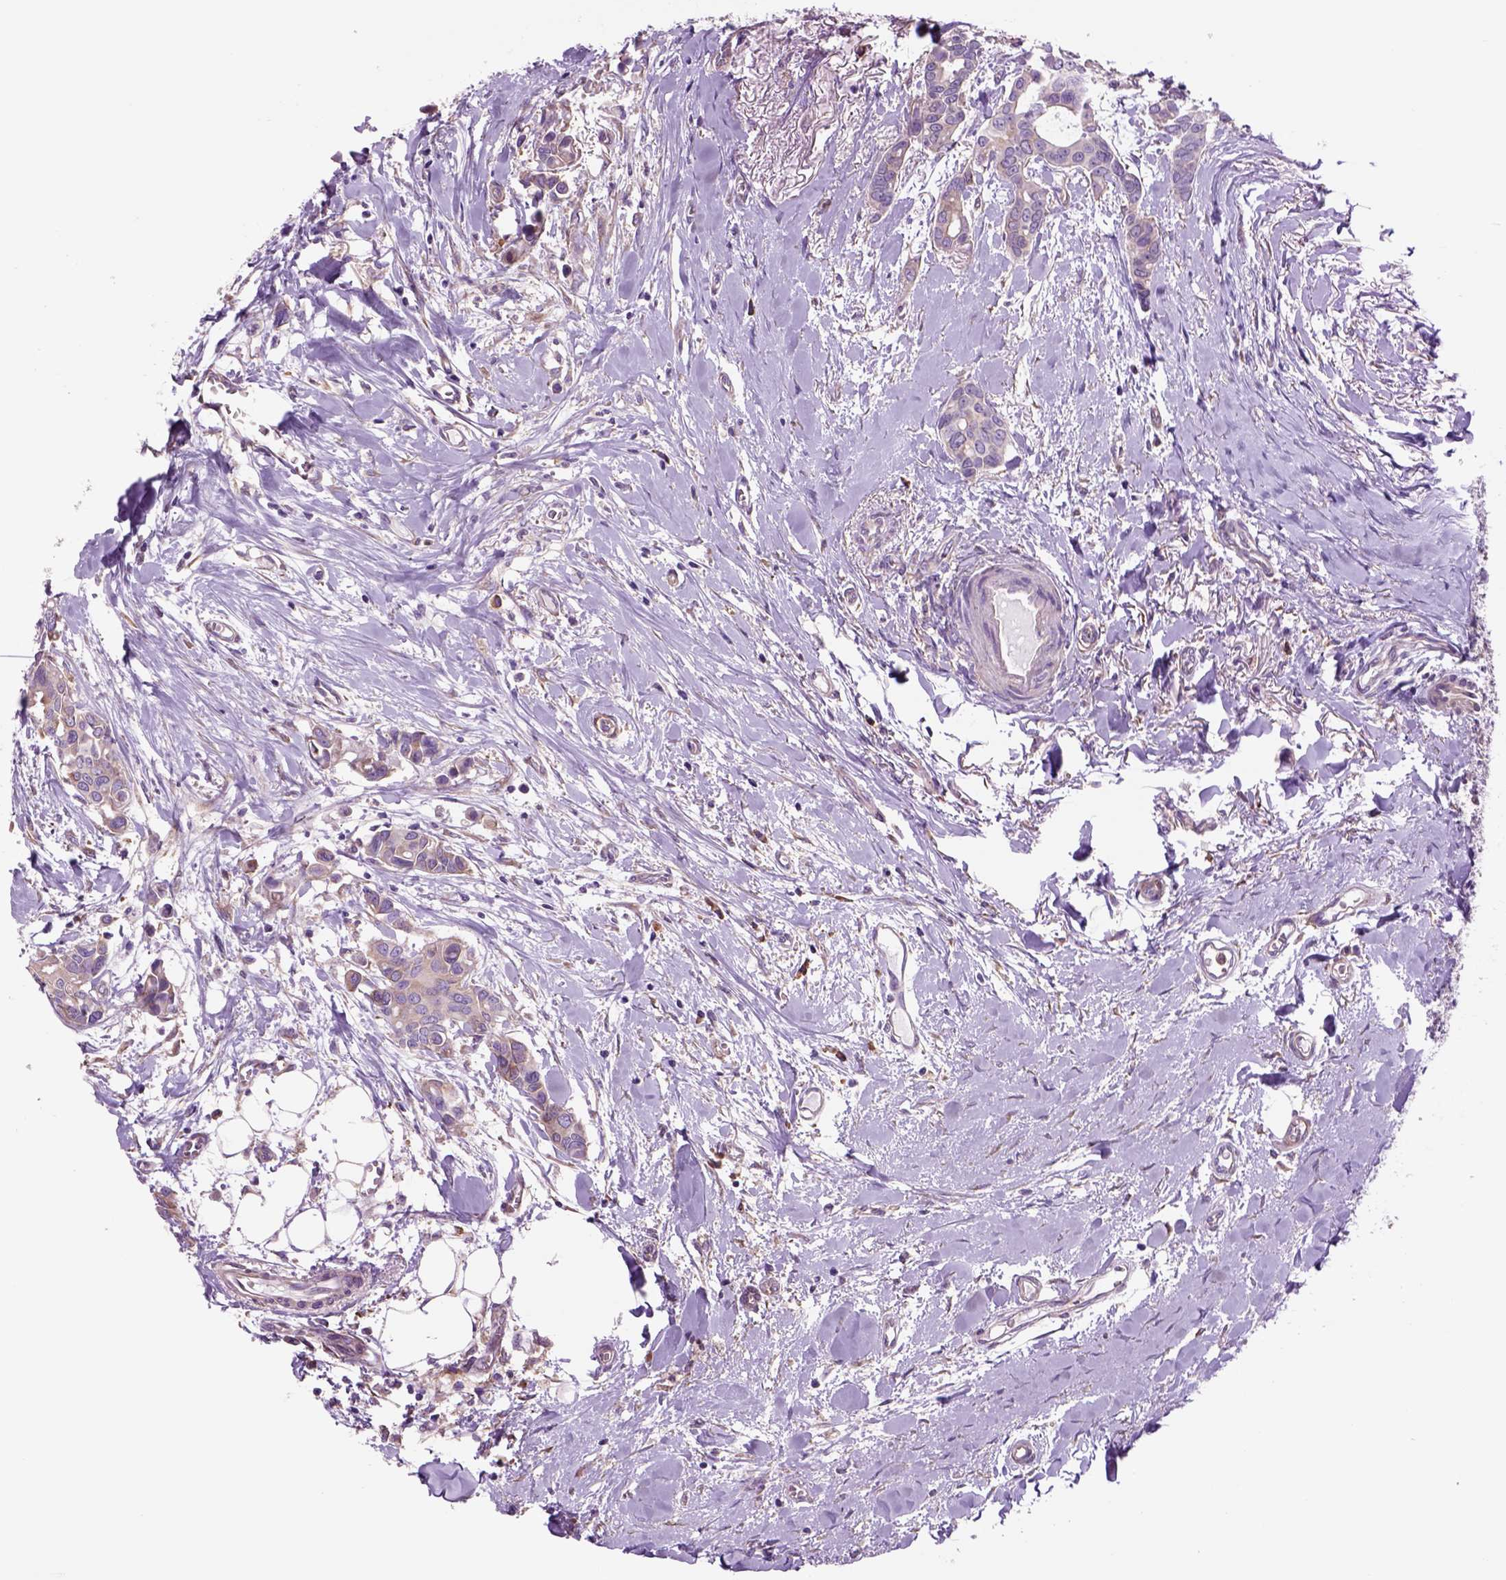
{"staining": {"intensity": "weak", "quantity": "25%-75%", "location": "cytoplasmic/membranous"}, "tissue": "breast cancer", "cell_type": "Tumor cells", "image_type": "cancer", "snomed": [{"axis": "morphology", "description": "Duct carcinoma"}, {"axis": "topography", "description": "Breast"}], "caption": "Immunohistochemical staining of human breast cancer reveals low levels of weak cytoplasmic/membranous protein staining in approximately 25%-75% of tumor cells. Nuclei are stained in blue.", "gene": "PIAS3", "patient": {"sex": "female", "age": 54}}